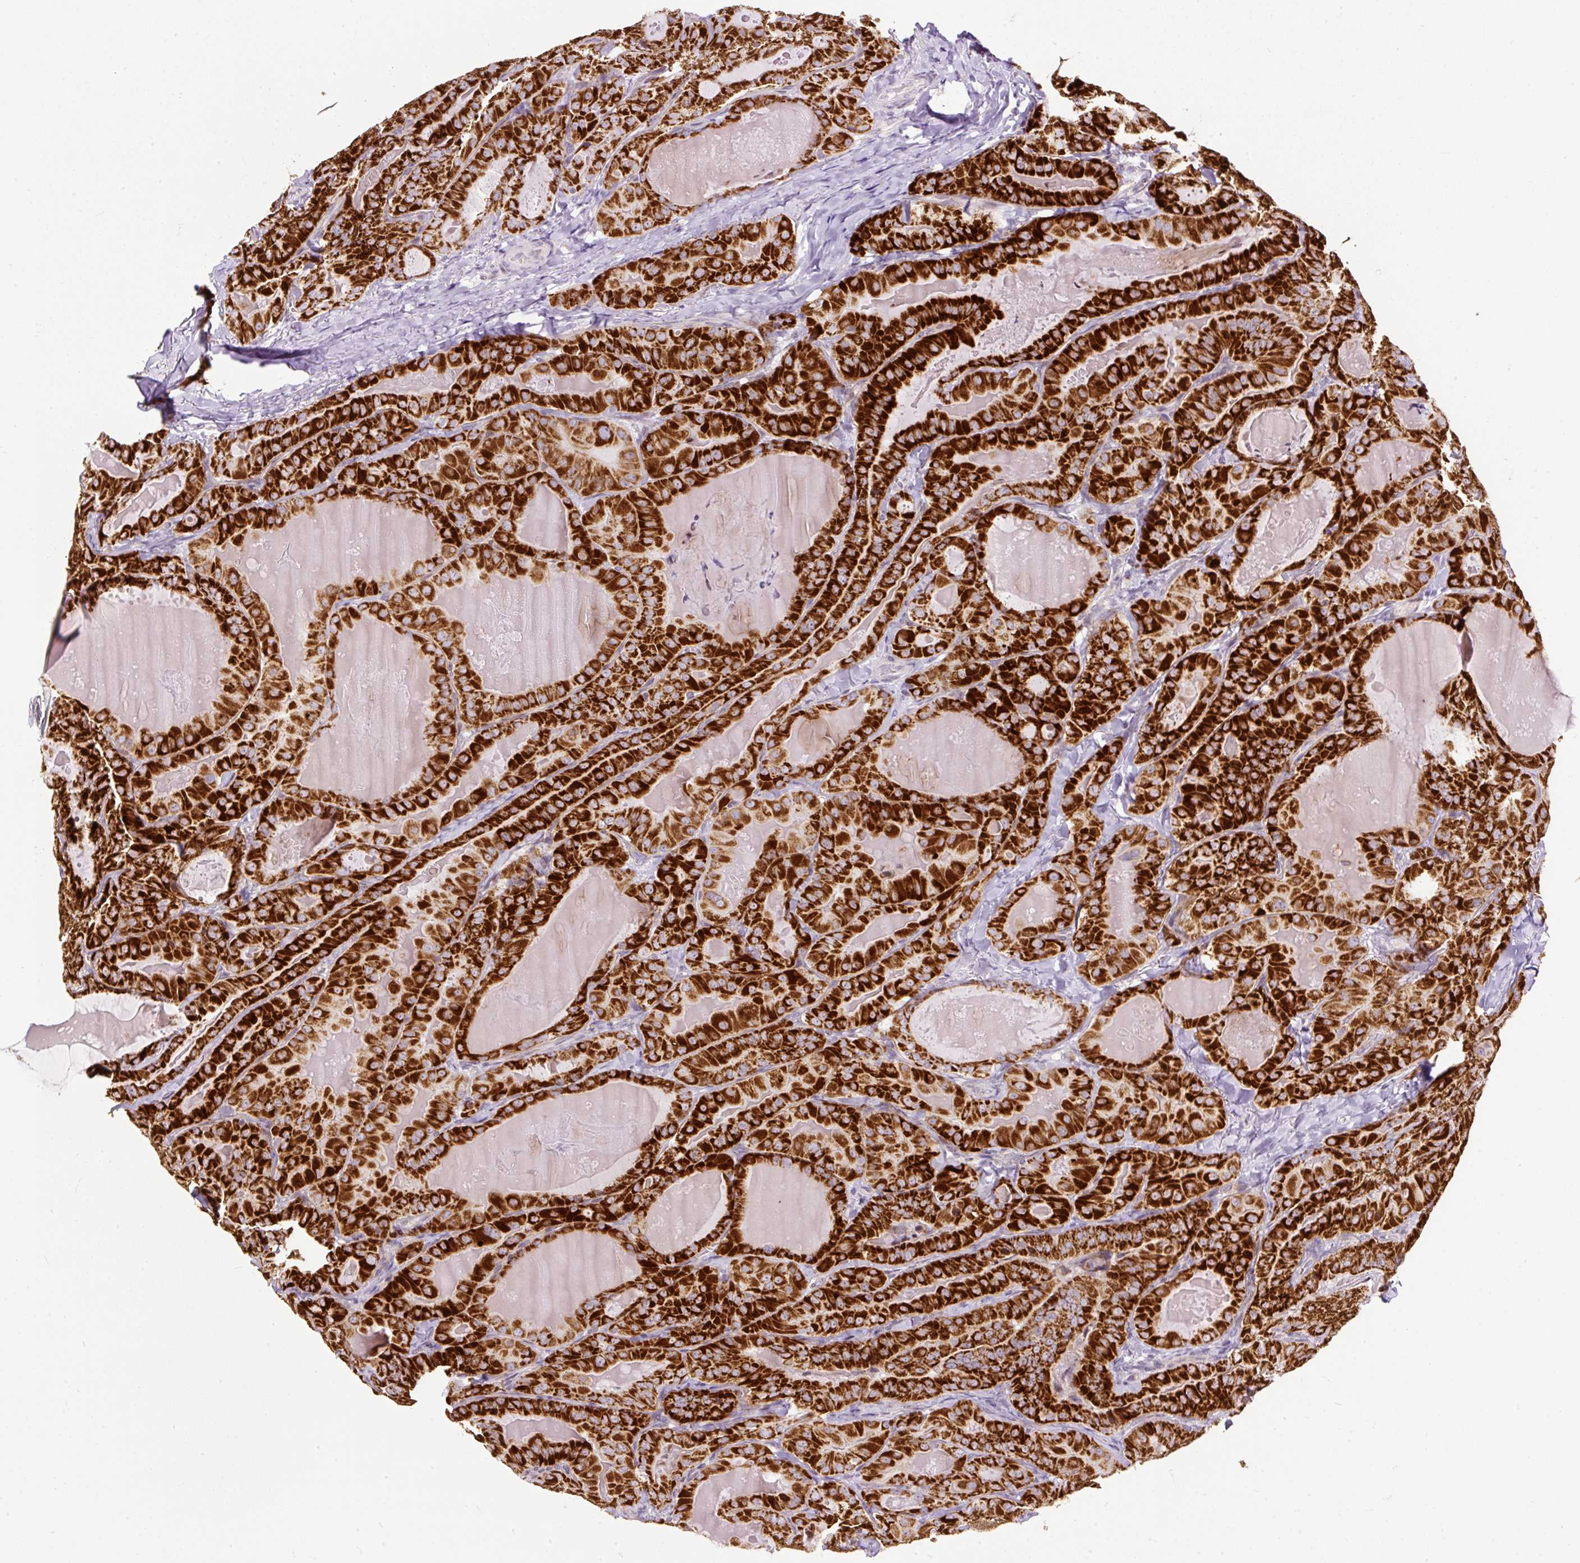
{"staining": {"intensity": "strong", "quantity": ">75%", "location": "cytoplasmic/membranous"}, "tissue": "thyroid cancer", "cell_type": "Tumor cells", "image_type": "cancer", "snomed": [{"axis": "morphology", "description": "Papillary adenocarcinoma, NOS"}, {"axis": "topography", "description": "Thyroid gland"}], "caption": "Tumor cells exhibit high levels of strong cytoplasmic/membranous staining in about >75% of cells in papillary adenocarcinoma (thyroid).", "gene": "FMC1", "patient": {"sex": "female", "age": 68}}